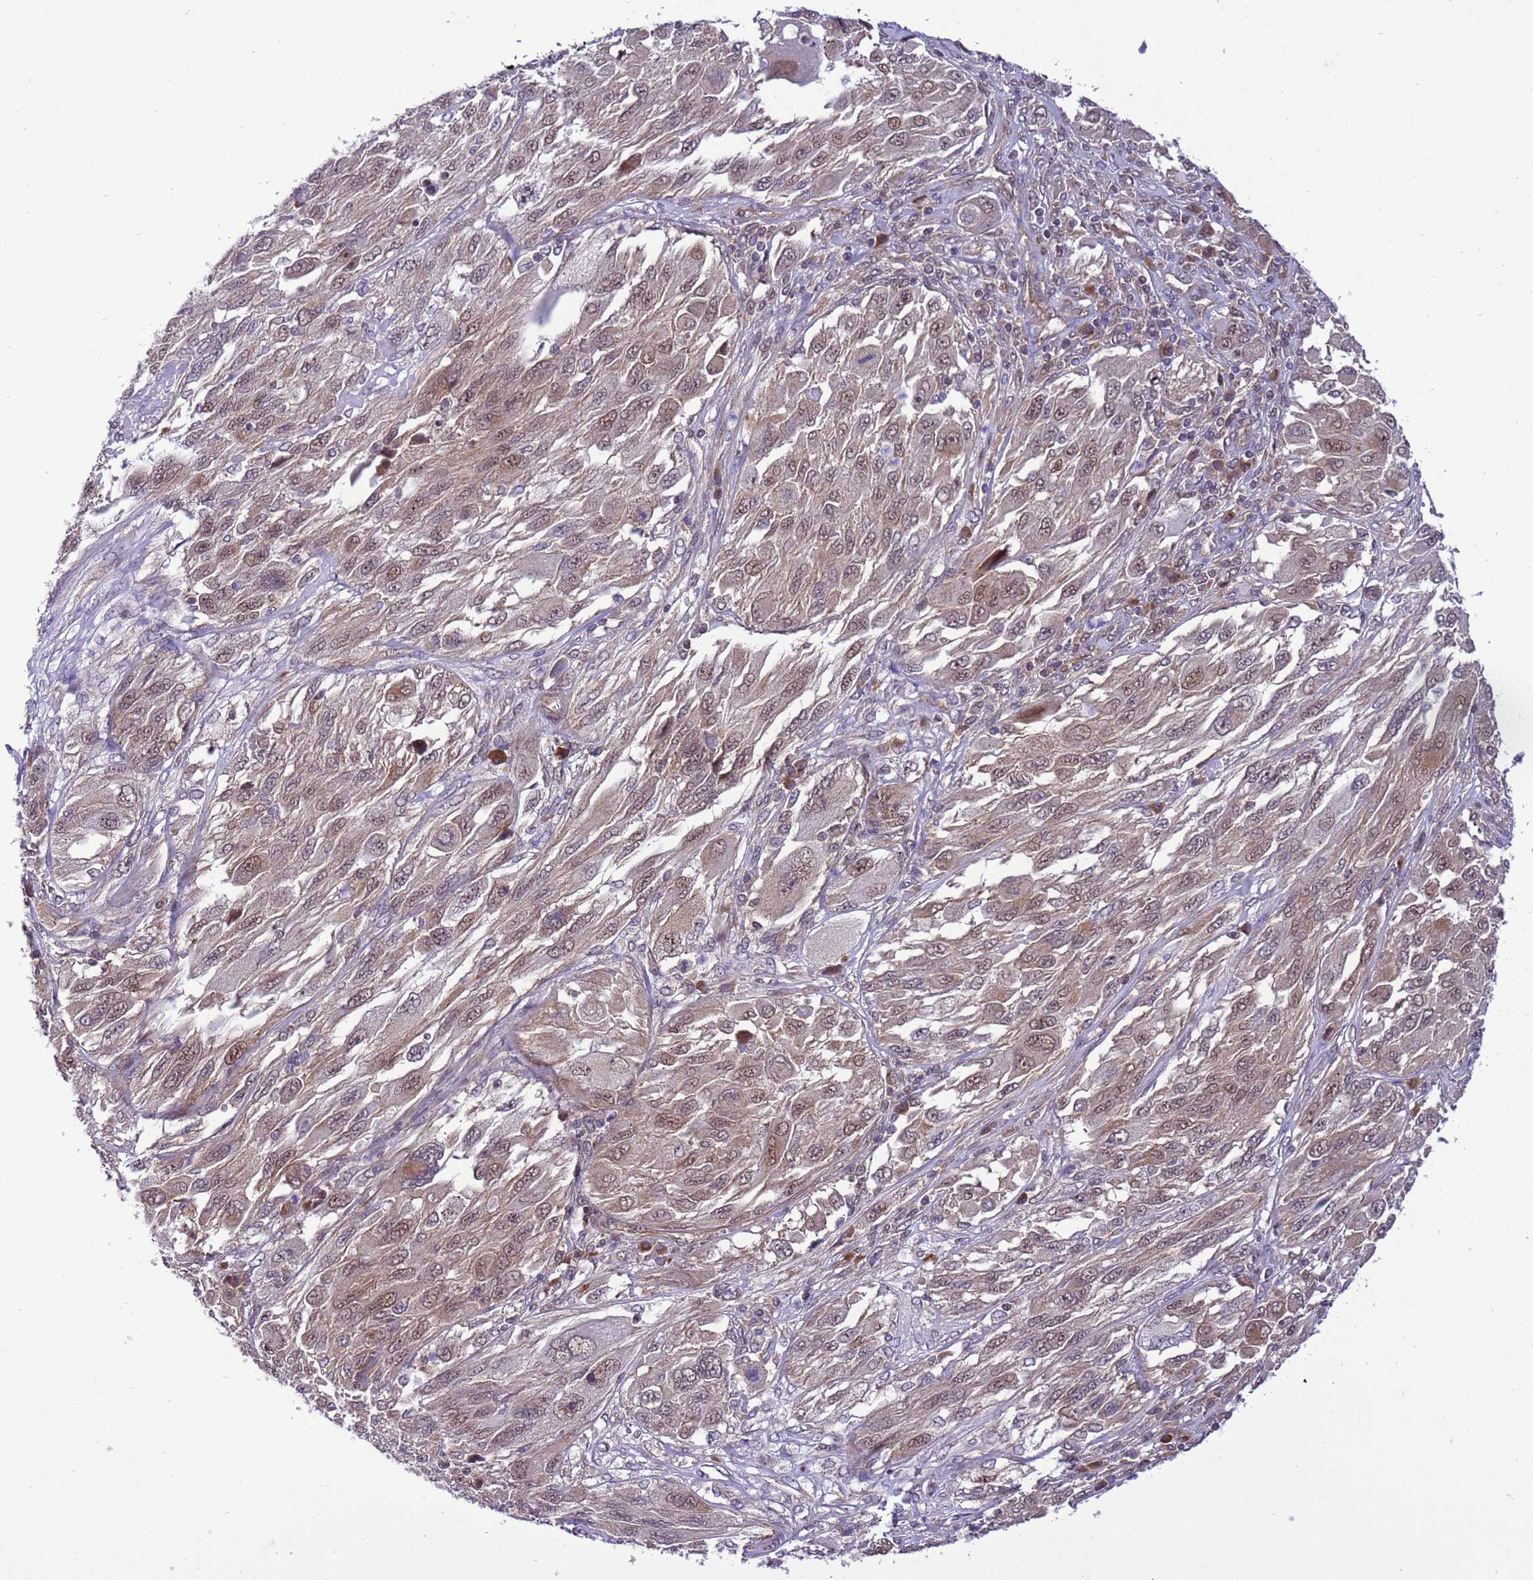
{"staining": {"intensity": "weak", "quantity": ">75%", "location": "cytoplasmic/membranous,nuclear"}, "tissue": "melanoma", "cell_type": "Tumor cells", "image_type": "cancer", "snomed": [{"axis": "morphology", "description": "Malignant melanoma, NOS"}, {"axis": "topography", "description": "Skin"}], "caption": "Immunohistochemistry (IHC) of human malignant melanoma demonstrates low levels of weak cytoplasmic/membranous and nuclear positivity in about >75% of tumor cells. The protein is shown in brown color, while the nuclei are stained blue.", "gene": "RASD1", "patient": {"sex": "female", "age": 91}}